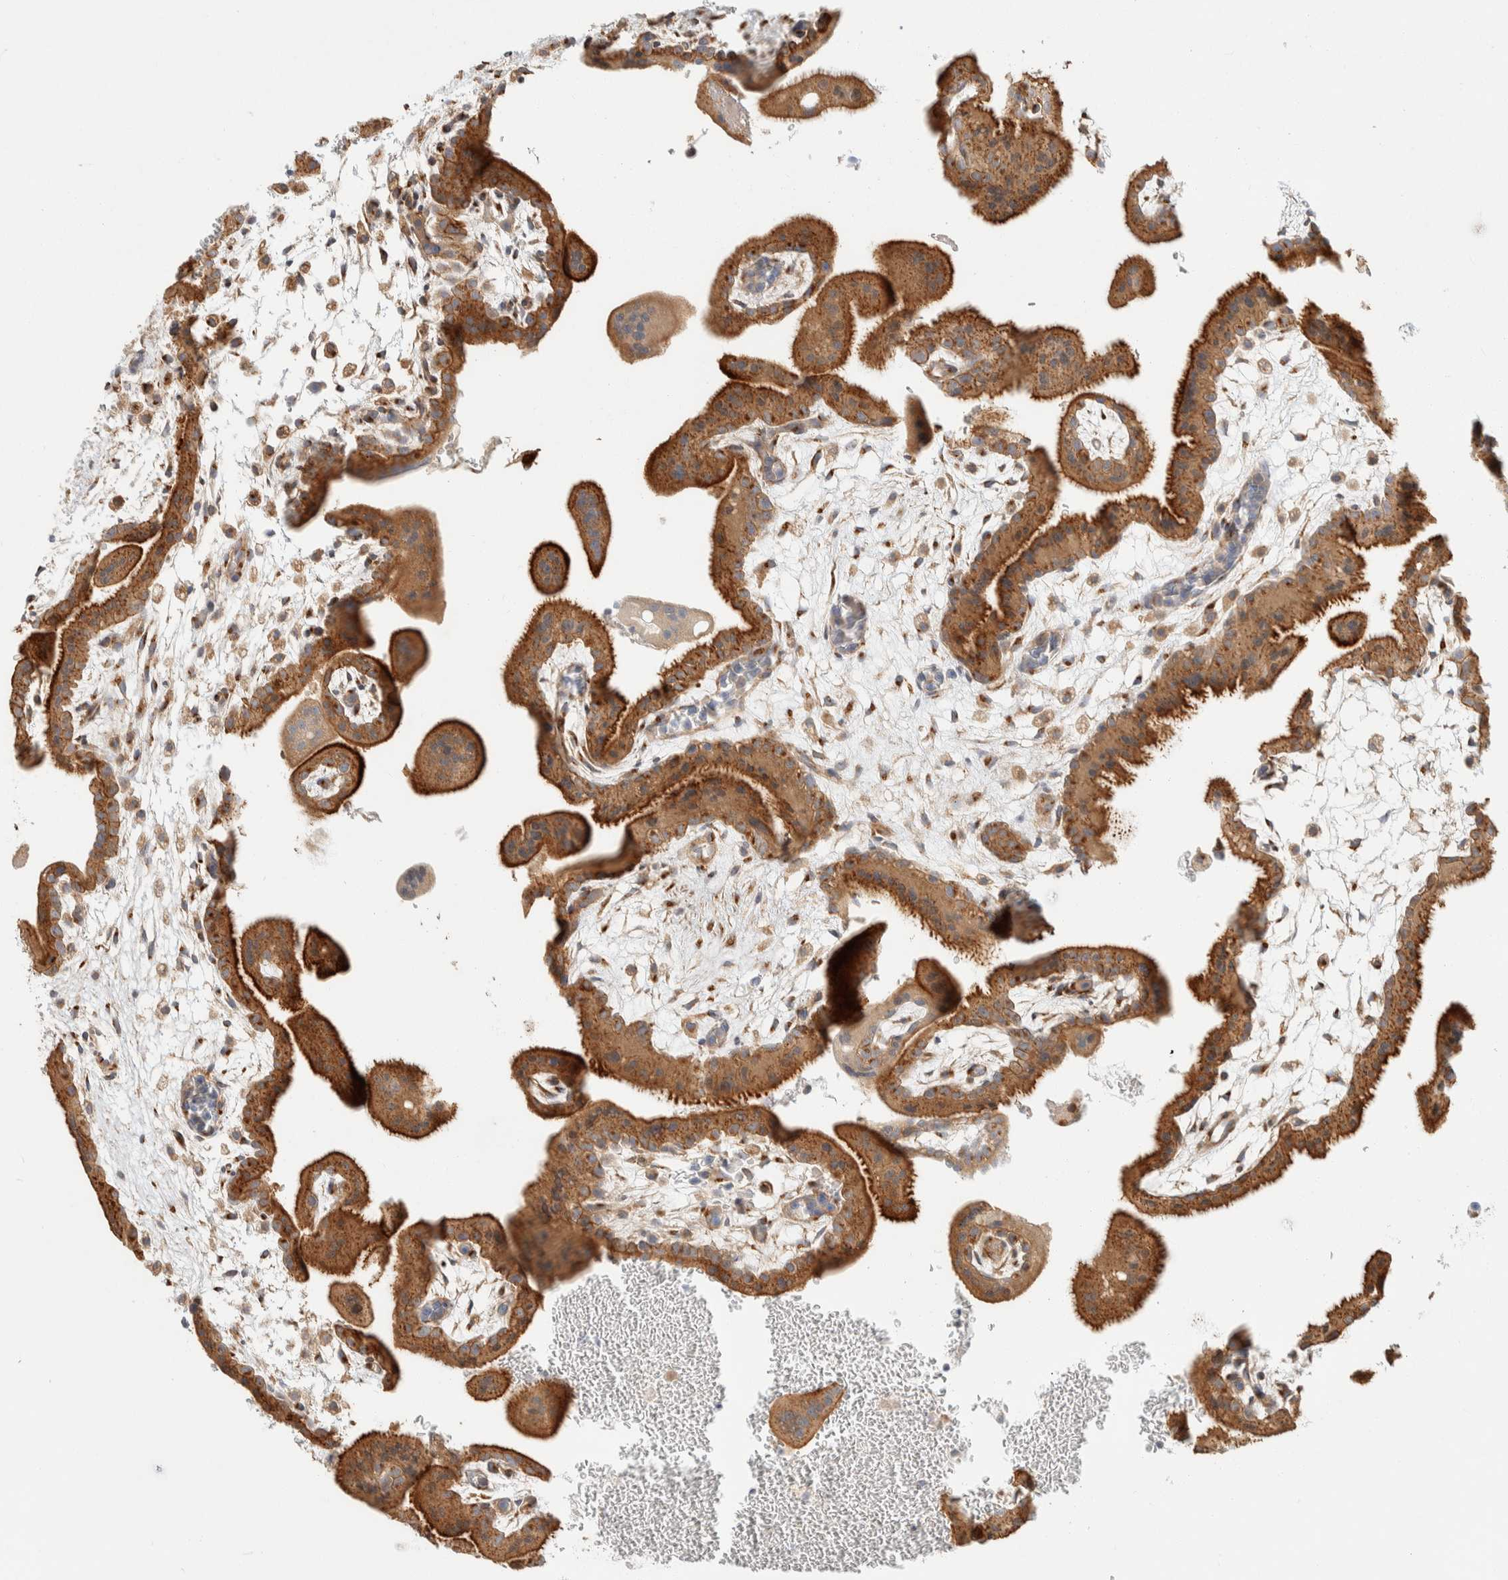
{"staining": {"intensity": "weak", "quantity": ">75%", "location": "cytoplasmic/membranous"}, "tissue": "placenta", "cell_type": "Decidual cells", "image_type": "normal", "snomed": [{"axis": "morphology", "description": "Normal tissue, NOS"}, {"axis": "topography", "description": "Placenta"}], "caption": "A histopathology image showing weak cytoplasmic/membranous expression in approximately >75% of decidual cells in benign placenta, as visualized by brown immunohistochemical staining.", "gene": "TMEM184B", "patient": {"sex": "female", "age": 35}}